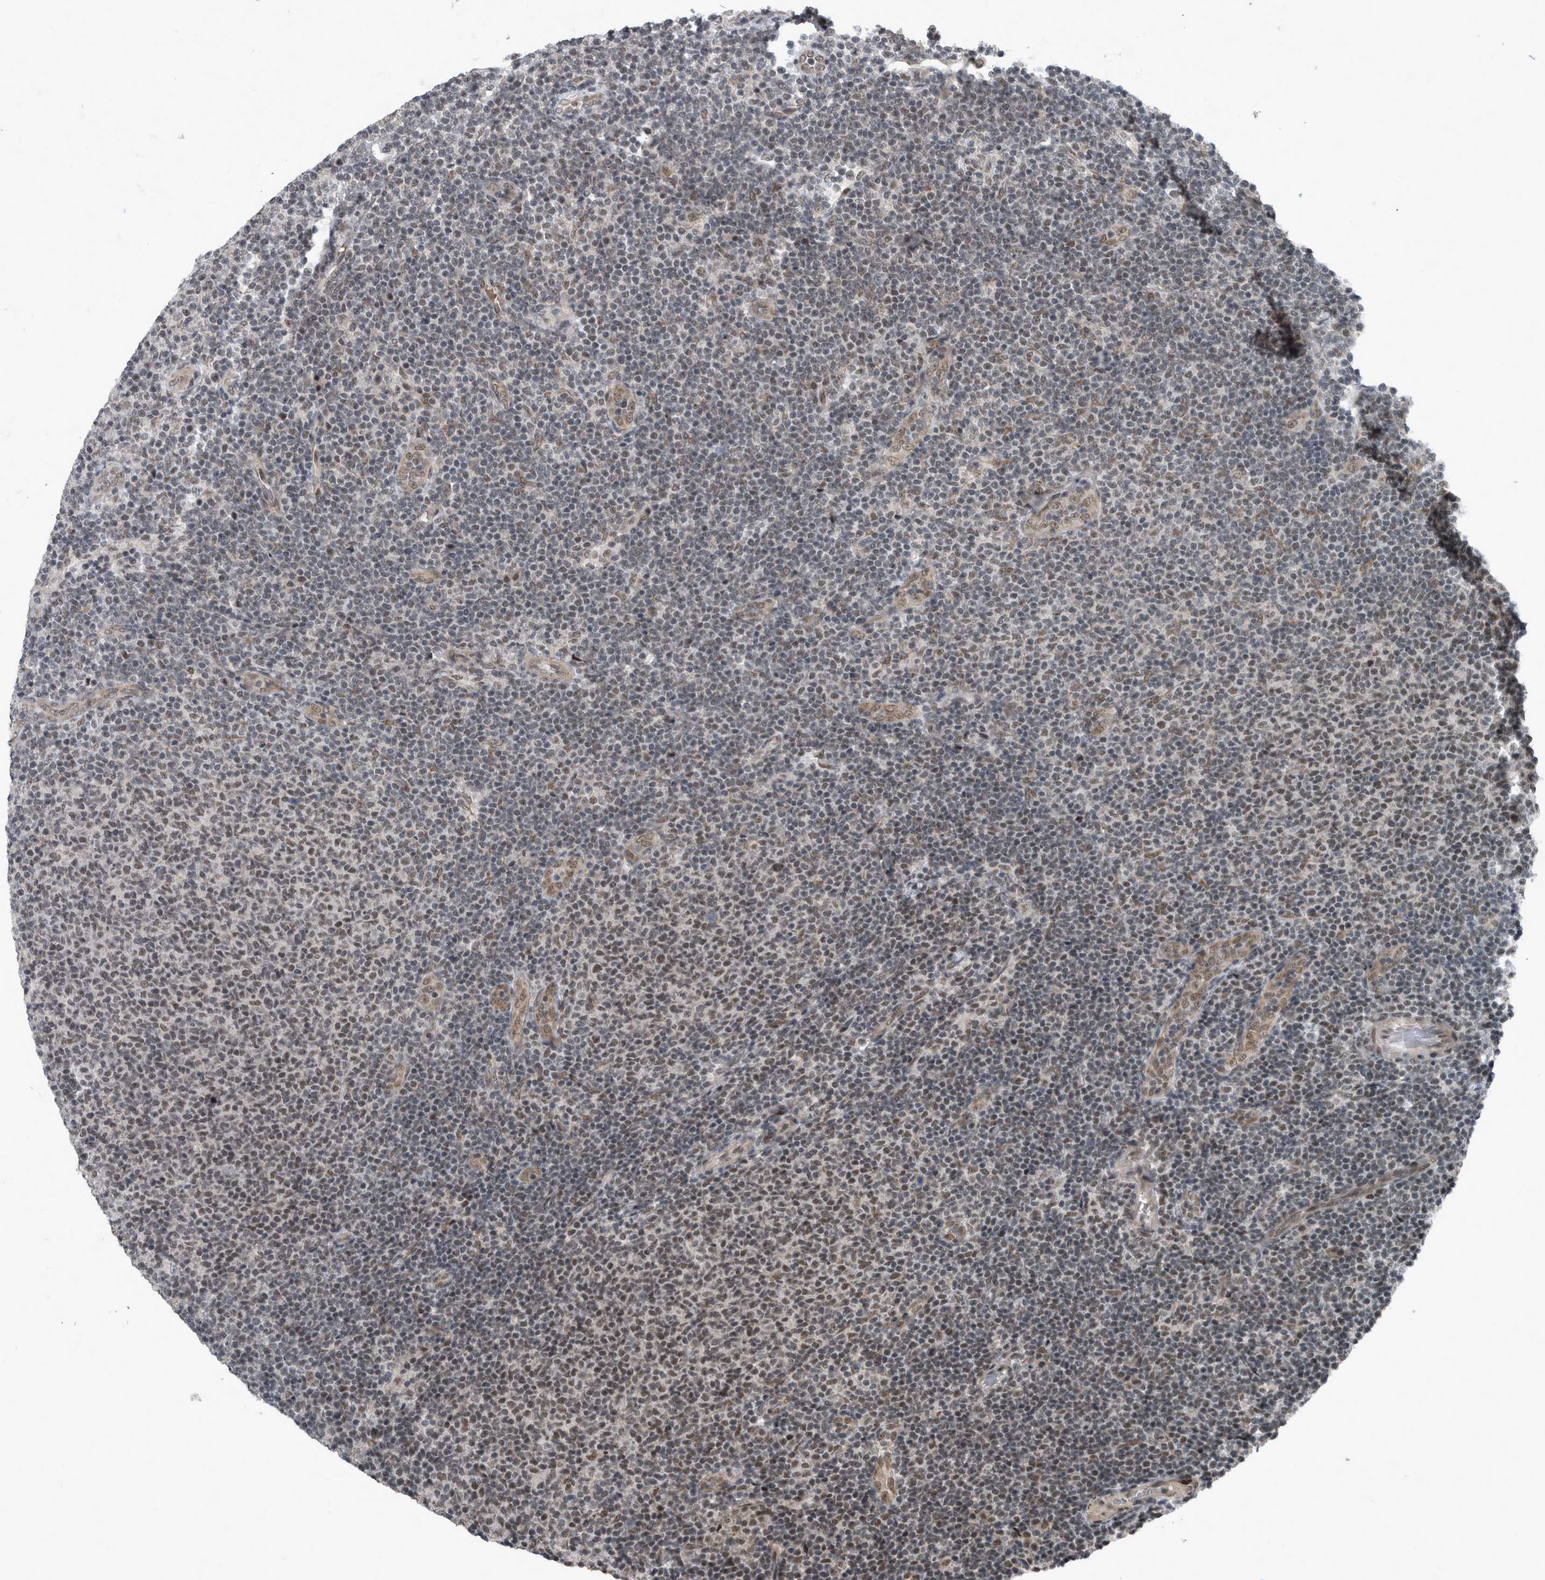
{"staining": {"intensity": "weak", "quantity": "25%-75%", "location": "nuclear"}, "tissue": "lymphoma", "cell_type": "Tumor cells", "image_type": "cancer", "snomed": [{"axis": "morphology", "description": "Malignant lymphoma, non-Hodgkin's type, Low grade"}, {"axis": "topography", "description": "Lymph node"}], "caption": "Immunohistochemical staining of lymphoma exhibits weak nuclear protein staining in approximately 25%-75% of tumor cells.", "gene": "WDR33", "patient": {"sex": "male", "age": 66}}